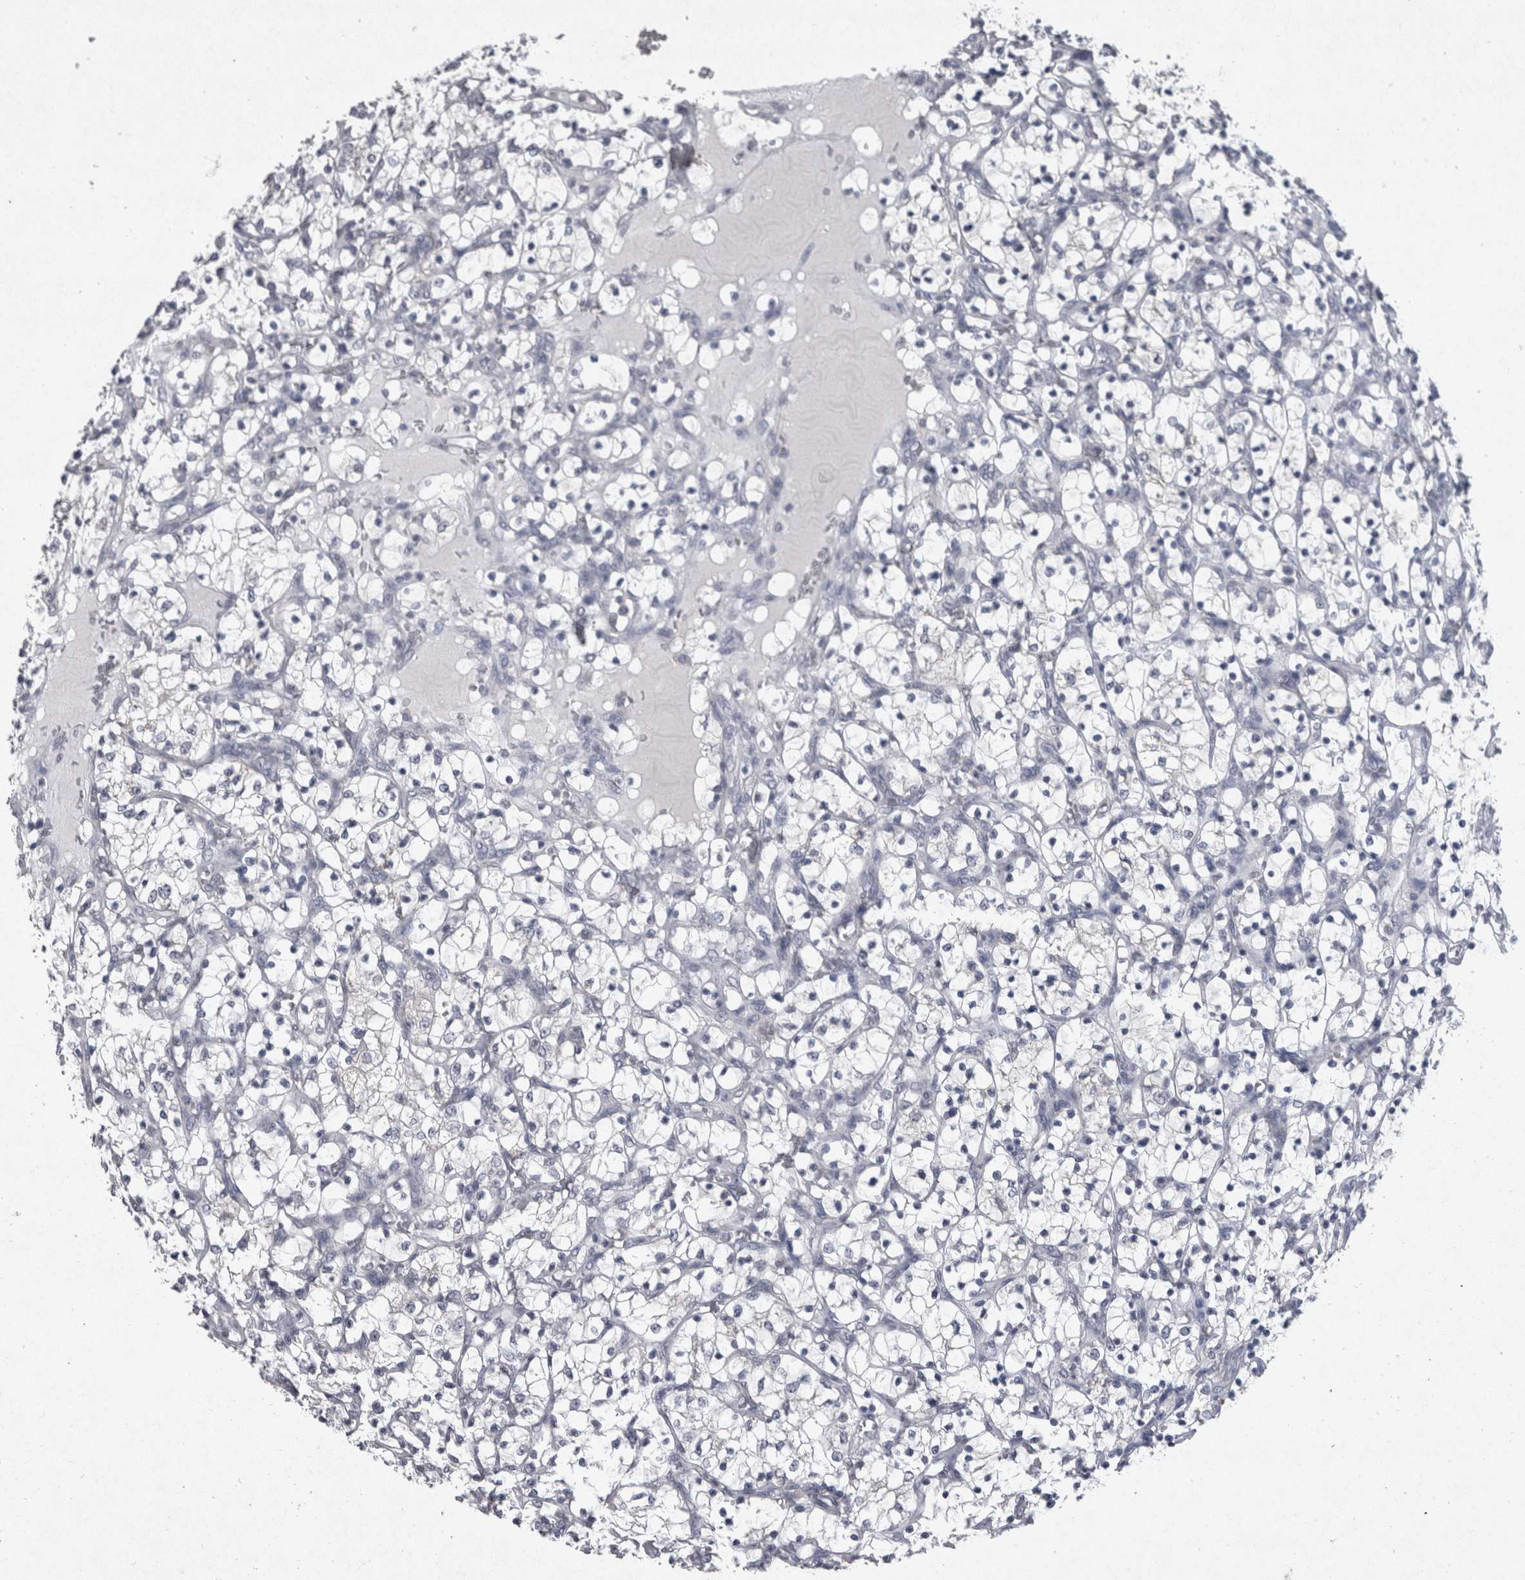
{"staining": {"intensity": "negative", "quantity": "none", "location": "none"}, "tissue": "renal cancer", "cell_type": "Tumor cells", "image_type": "cancer", "snomed": [{"axis": "morphology", "description": "Adenocarcinoma, NOS"}, {"axis": "topography", "description": "Kidney"}], "caption": "Tumor cells show no significant protein staining in renal cancer. The staining was performed using DAB to visualize the protein expression in brown, while the nuclei were stained in blue with hematoxylin (Magnification: 20x).", "gene": "WNT7A", "patient": {"sex": "female", "age": 69}}